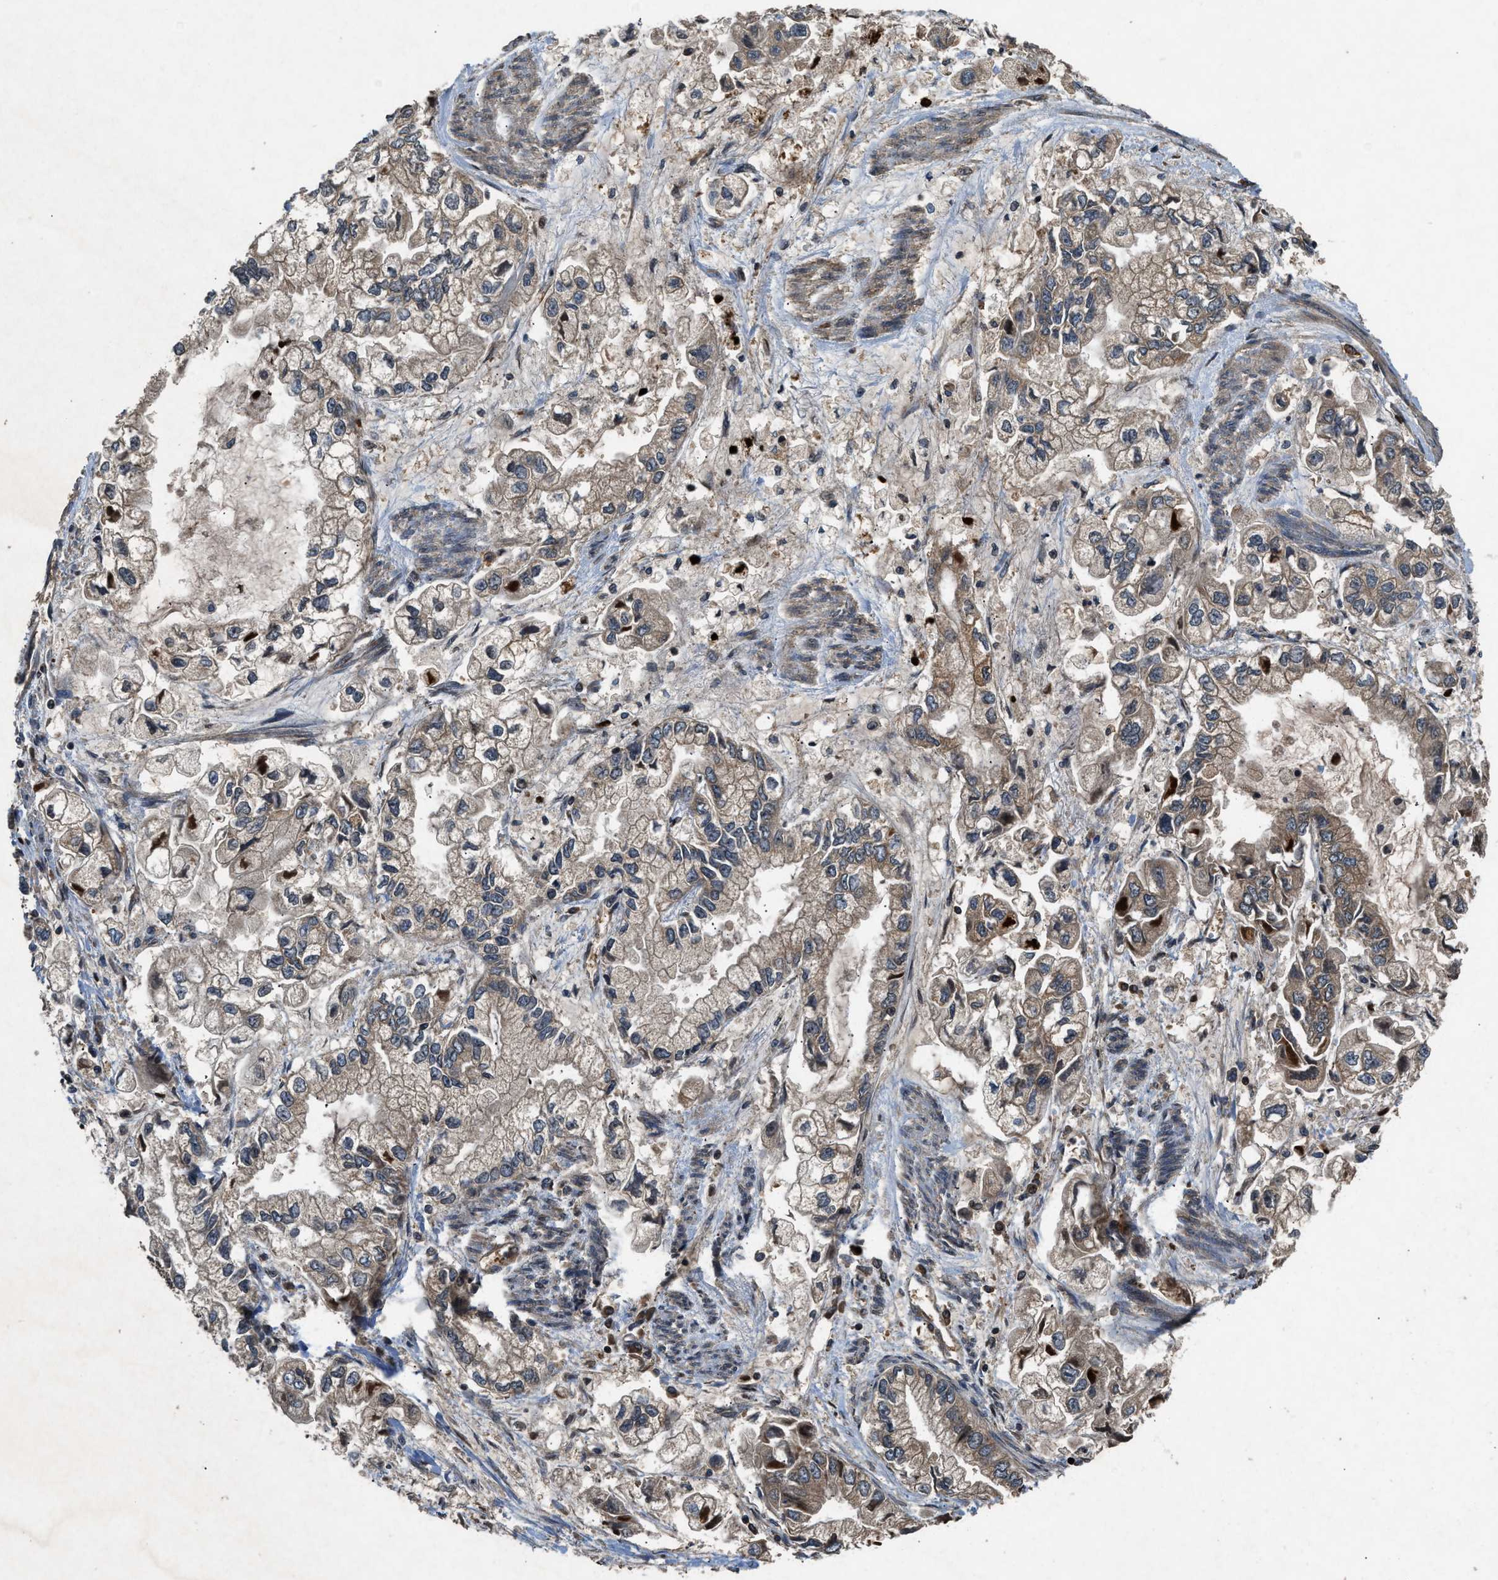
{"staining": {"intensity": "moderate", "quantity": ">75%", "location": "cytoplasmic/membranous"}, "tissue": "stomach cancer", "cell_type": "Tumor cells", "image_type": "cancer", "snomed": [{"axis": "morphology", "description": "Normal tissue, NOS"}, {"axis": "morphology", "description": "Adenocarcinoma, NOS"}, {"axis": "topography", "description": "Stomach"}], "caption": "High-power microscopy captured an immunohistochemistry (IHC) image of stomach cancer (adenocarcinoma), revealing moderate cytoplasmic/membranous positivity in approximately >75% of tumor cells.", "gene": "RPS6KB1", "patient": {"sex": "male", "age": 62}}